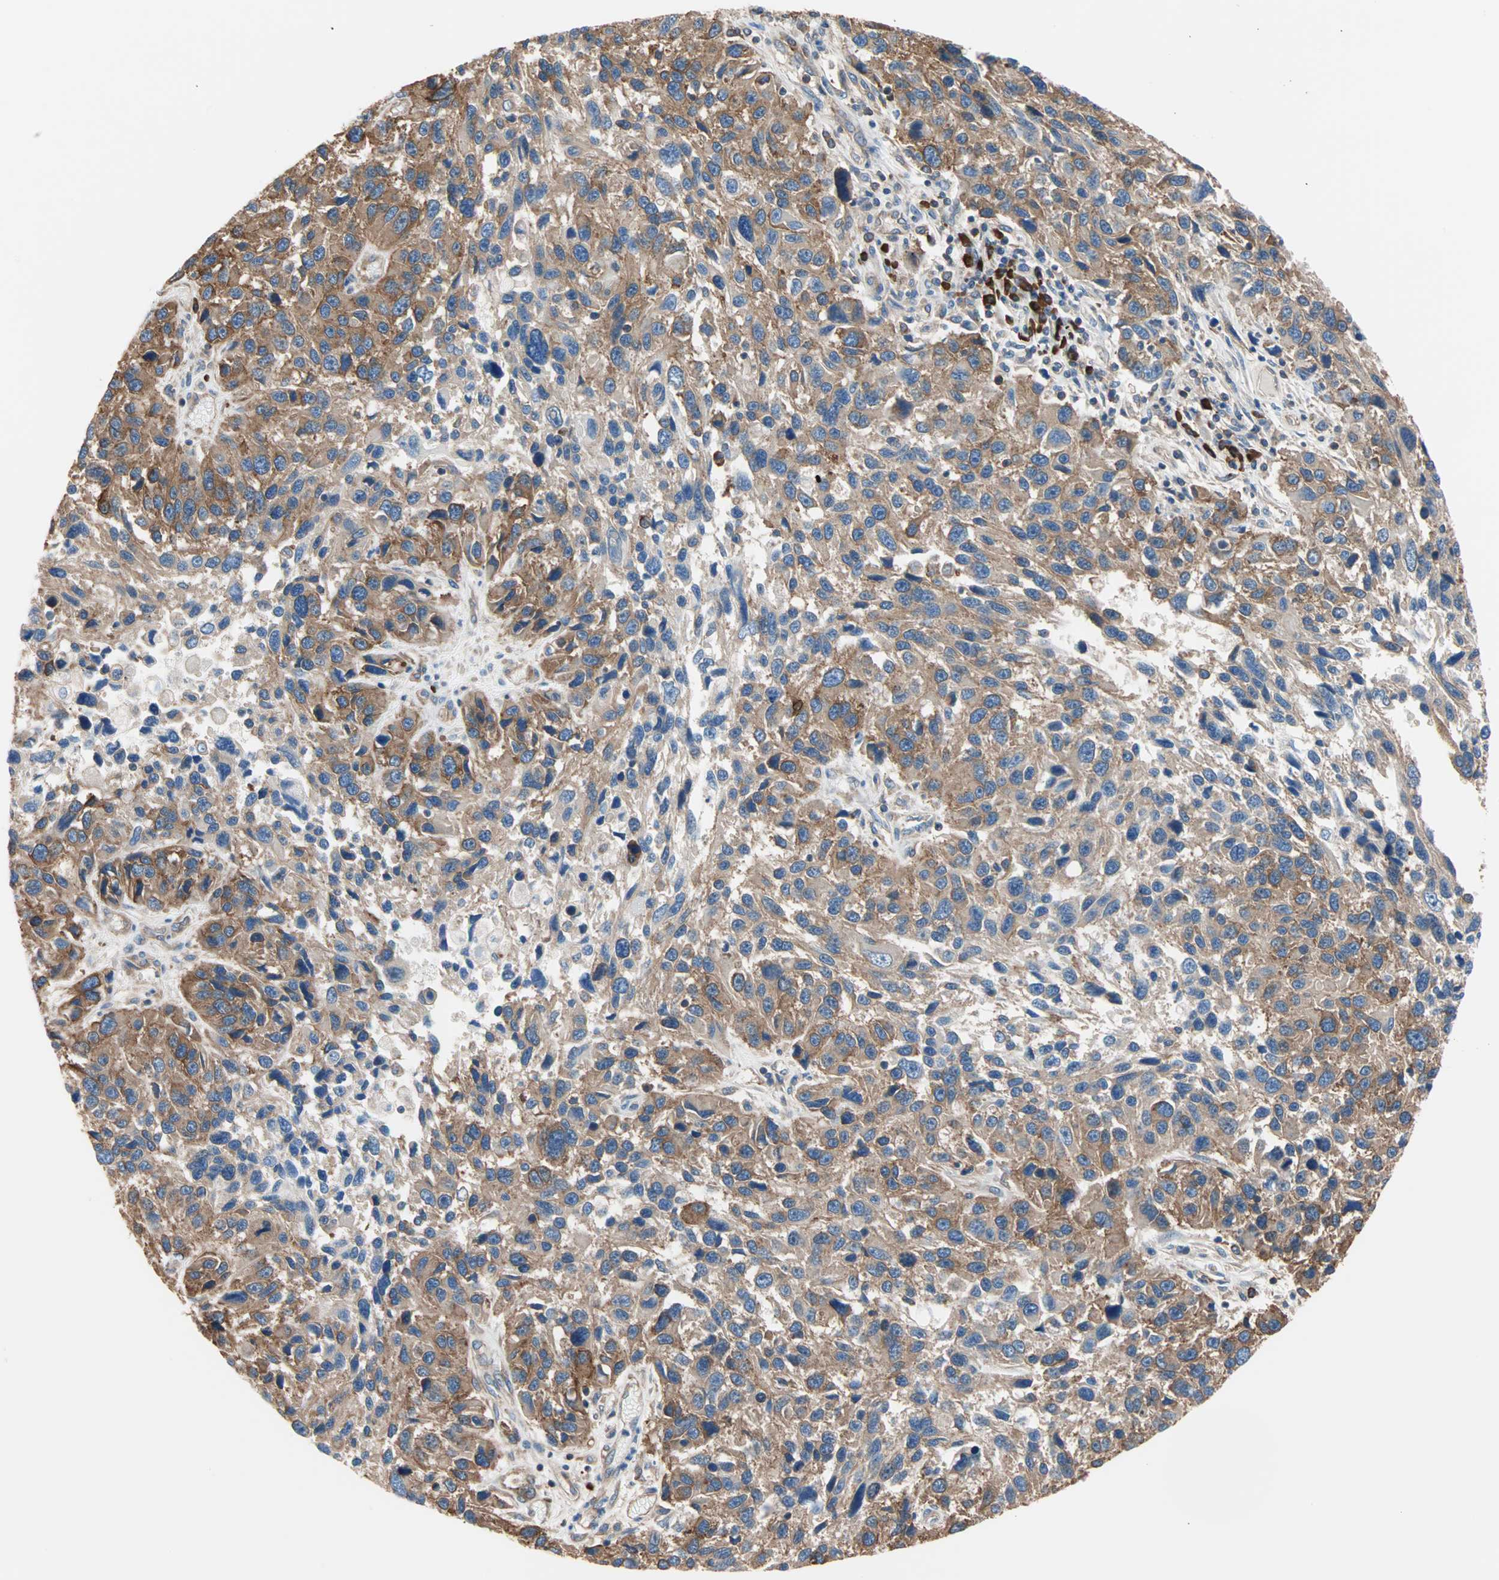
{"staining": {"intensity": "moderate", "quantity": ">75%", "location": "cytoplasmic/membranous"}, "tissue": "melanoma", "cell_type": "Tumor cells", "image_type": "cancer", "snomed": [{"axis": "morphology", "description": "Malignant melanoma, NOS"}, {"axis": "topography", "description": "Skin"}], "caption": "Immunohistochemistry (IHC) micrograph of neoplastic tissue: malignant melanoma stained using IHC displays medium levels of moderate protein expression localized specifically in the cytoplasmic/membranous of tumor cells, appearing as a cytoplasmic/membranous brown color.", "gene": "EEF2", "patient": {"sex": "male", "age": 53}}